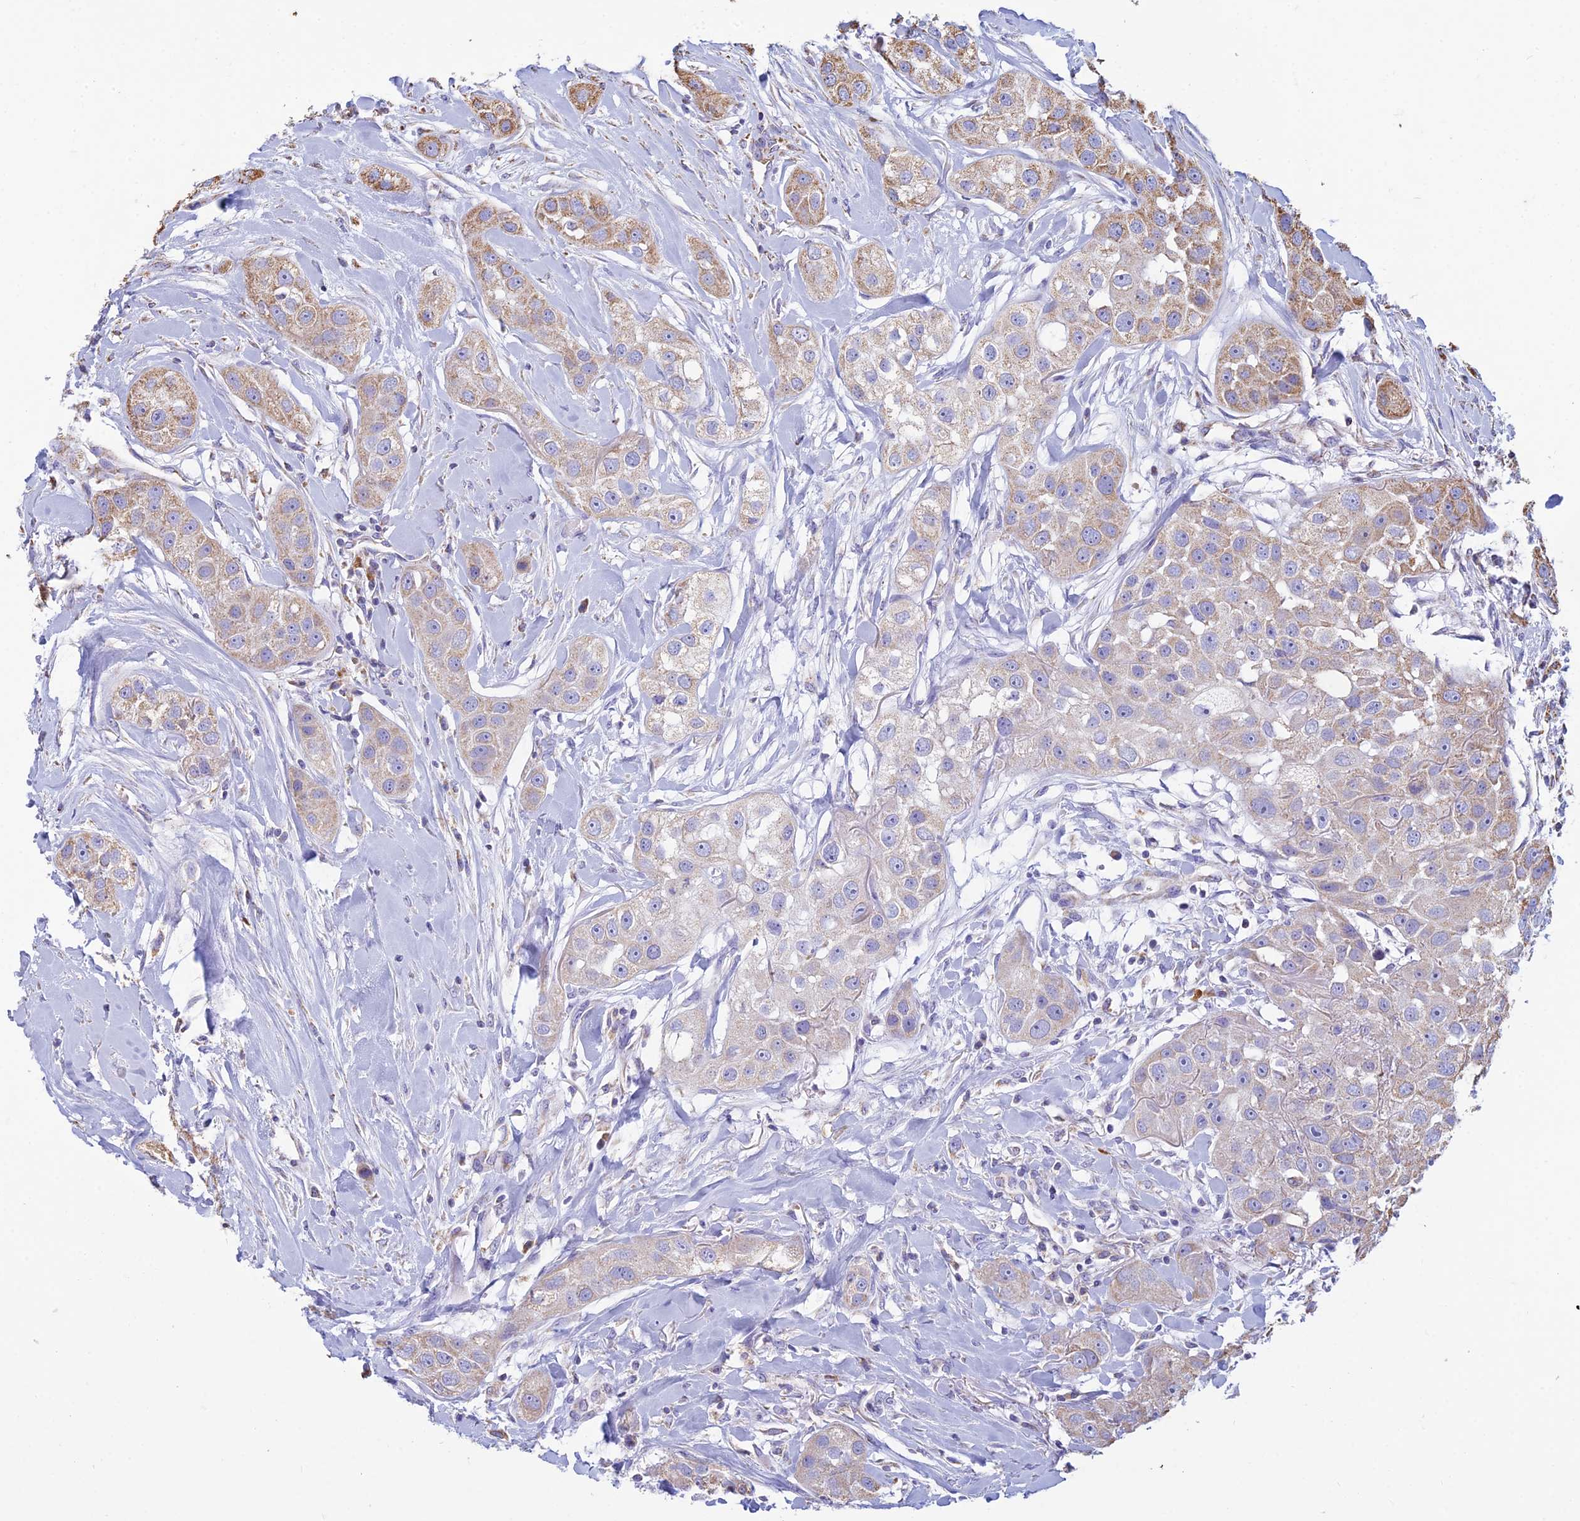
{"staining": {"intensity": "moderate", "quantity": "<25%", "location": "cytoplasmic/membranous"}, "tissue": "head and neck cancer", "cell_type": "Tumor cells", "image_type": "cancer", "snomed": [{"axis": "morphology", "description": "Normal tissue, NOS"}, {"axis": "morphology", "description": "Squamous cell carcinoma, NOS"}, {"axis": "topography", "description": "Skeletal muscle"}, {"axis": "topography", "description": "Head-Neck"}], "caption": "Head and neck squamous cell carcinoma stained with immunohistochemistry demonstrates moderate cytoplasmic/membranous positivity in about <25% of tumor cells.", "gene": "OR2W3", "patient": {"sex": "male", "age": 51}}